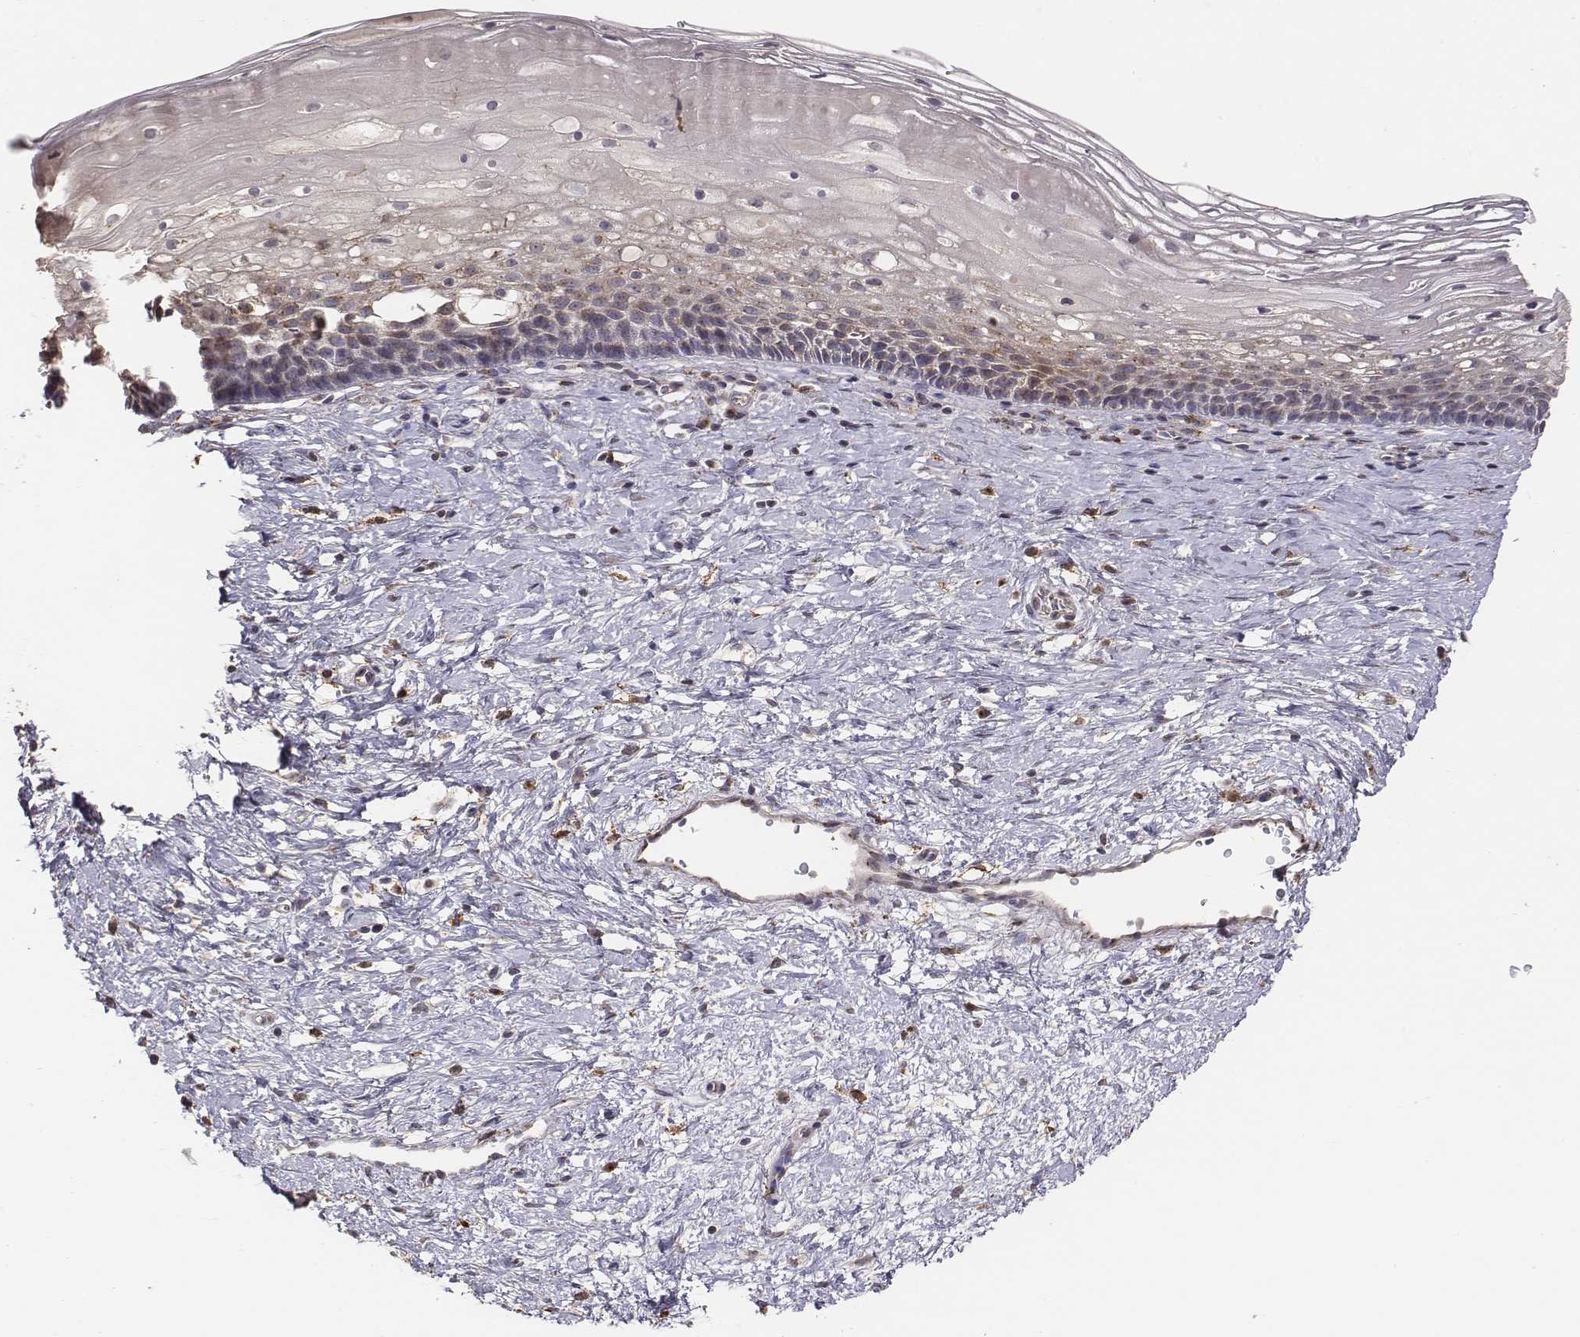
{"staining": {"intensity": "weak", "quantity": ">75%", "location": "cytoplasmic/membranous"}, "tissue": "cervix", "cell_type": "Glandular cells", "image_type": "normal", "snomed": [{"axis": "morphology", "description": "Normal tissue, NOS"}, {"axis": "topography", "description": "Cervix"}], "caption": "Glandular cells demonstrate low levels of weak cytoplasmic/membranous expression in about >75% of cells in normal human cervix.", "gene": "AP1B1", "patient": {"sex": "female", "age": 34}}